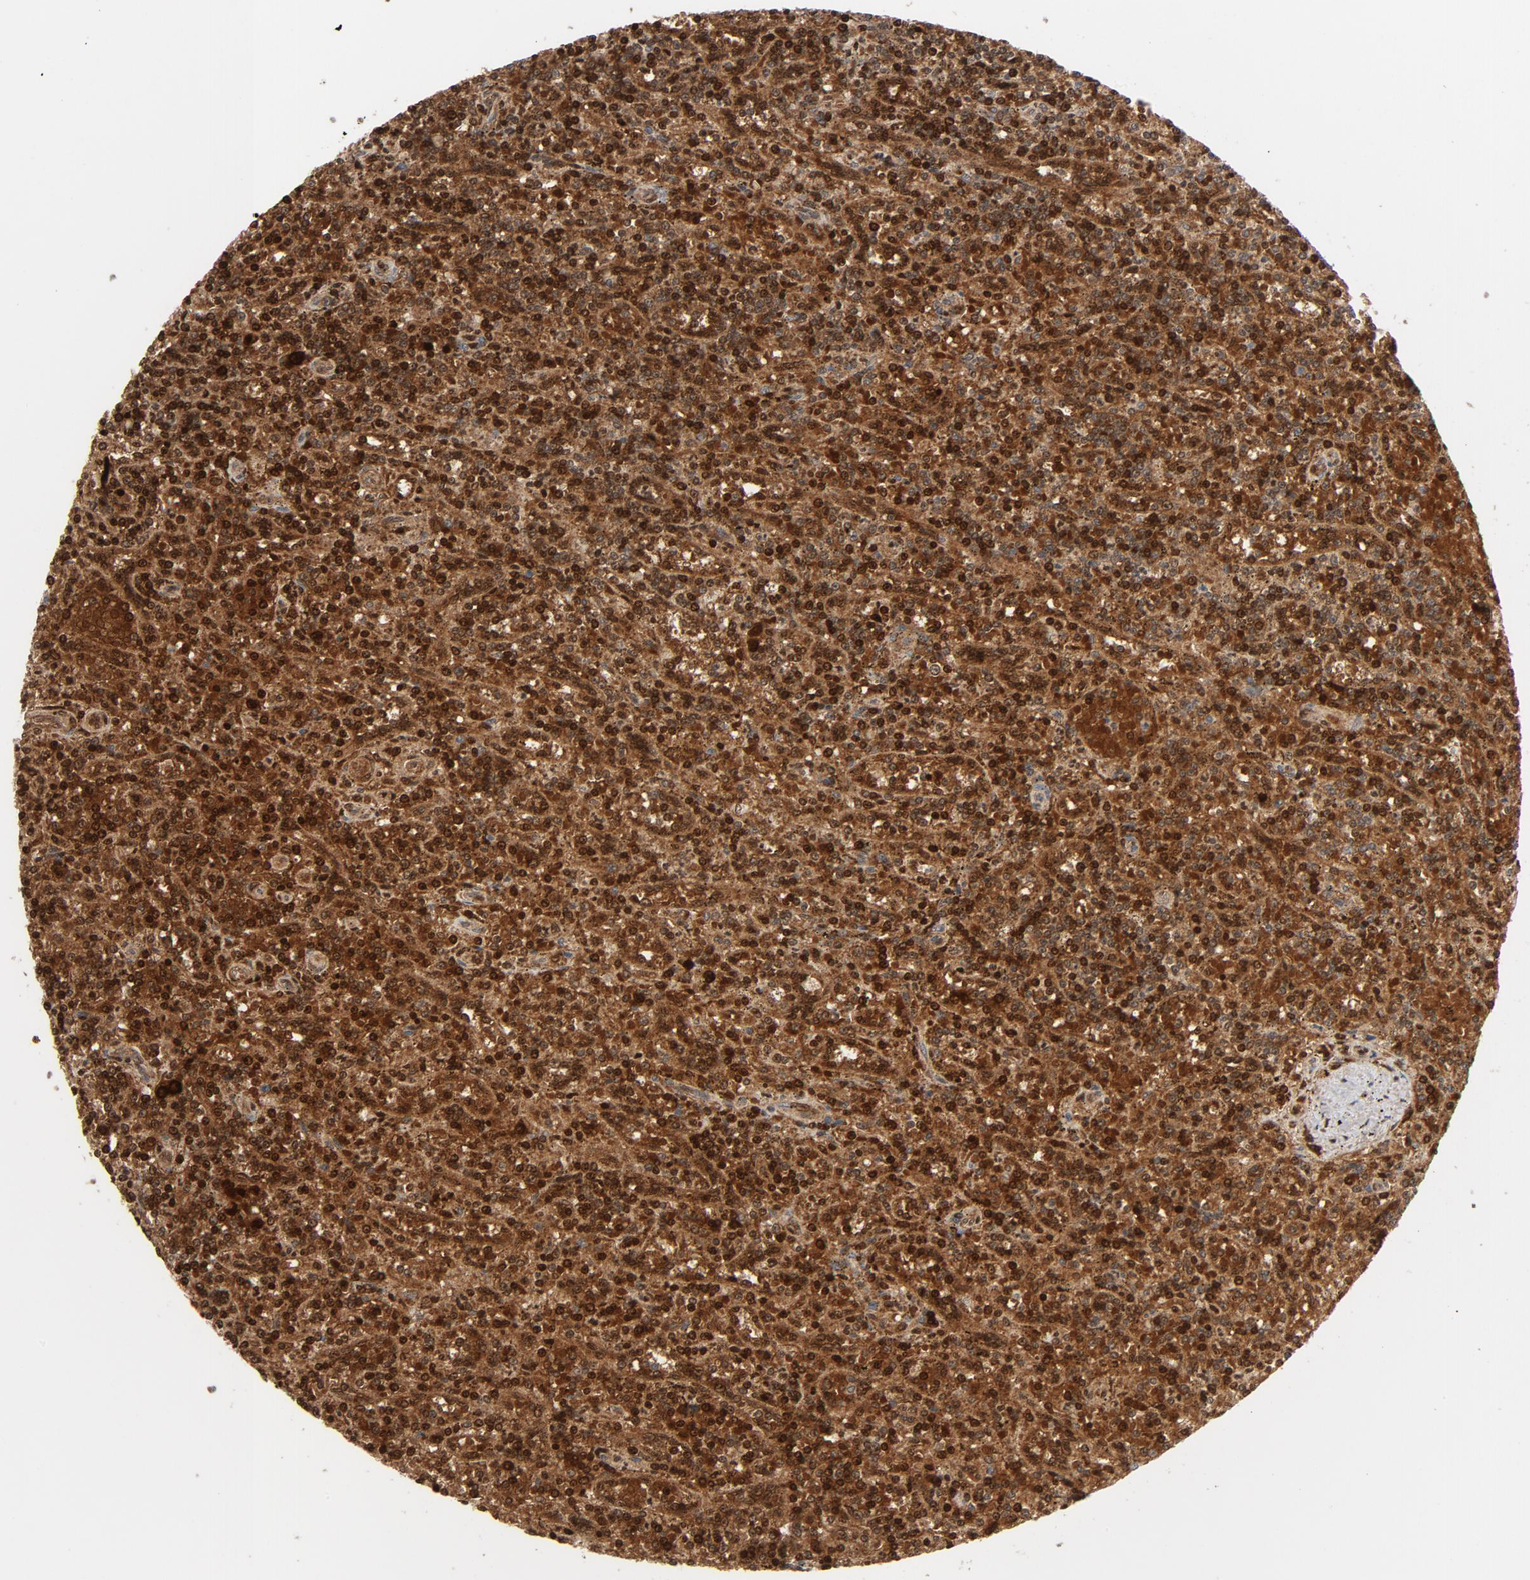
{"staining": {"intensity": "strong", "quantity": ">75%", "location": "cytoplasmic/membranous,nuclear"}, "tissue": "lymphoma", "cell_type": "Tumor cells", "image_type": "cancer", "snomed": [{"axis": "morphology", "description": "Malignant lymphoma, non-Hodgkin's type, Low grade"}, {"axis": "topography", "description": "Spleen"}], "caption": "Human lymphoma stained for a protein (brown) demonstrates strong cytoplasmic/membranous and nuclear positive staining in approximately >75% of tumor cells.", "gene": "PRDX1", "patient": {"sex": "male", "age": 73}}